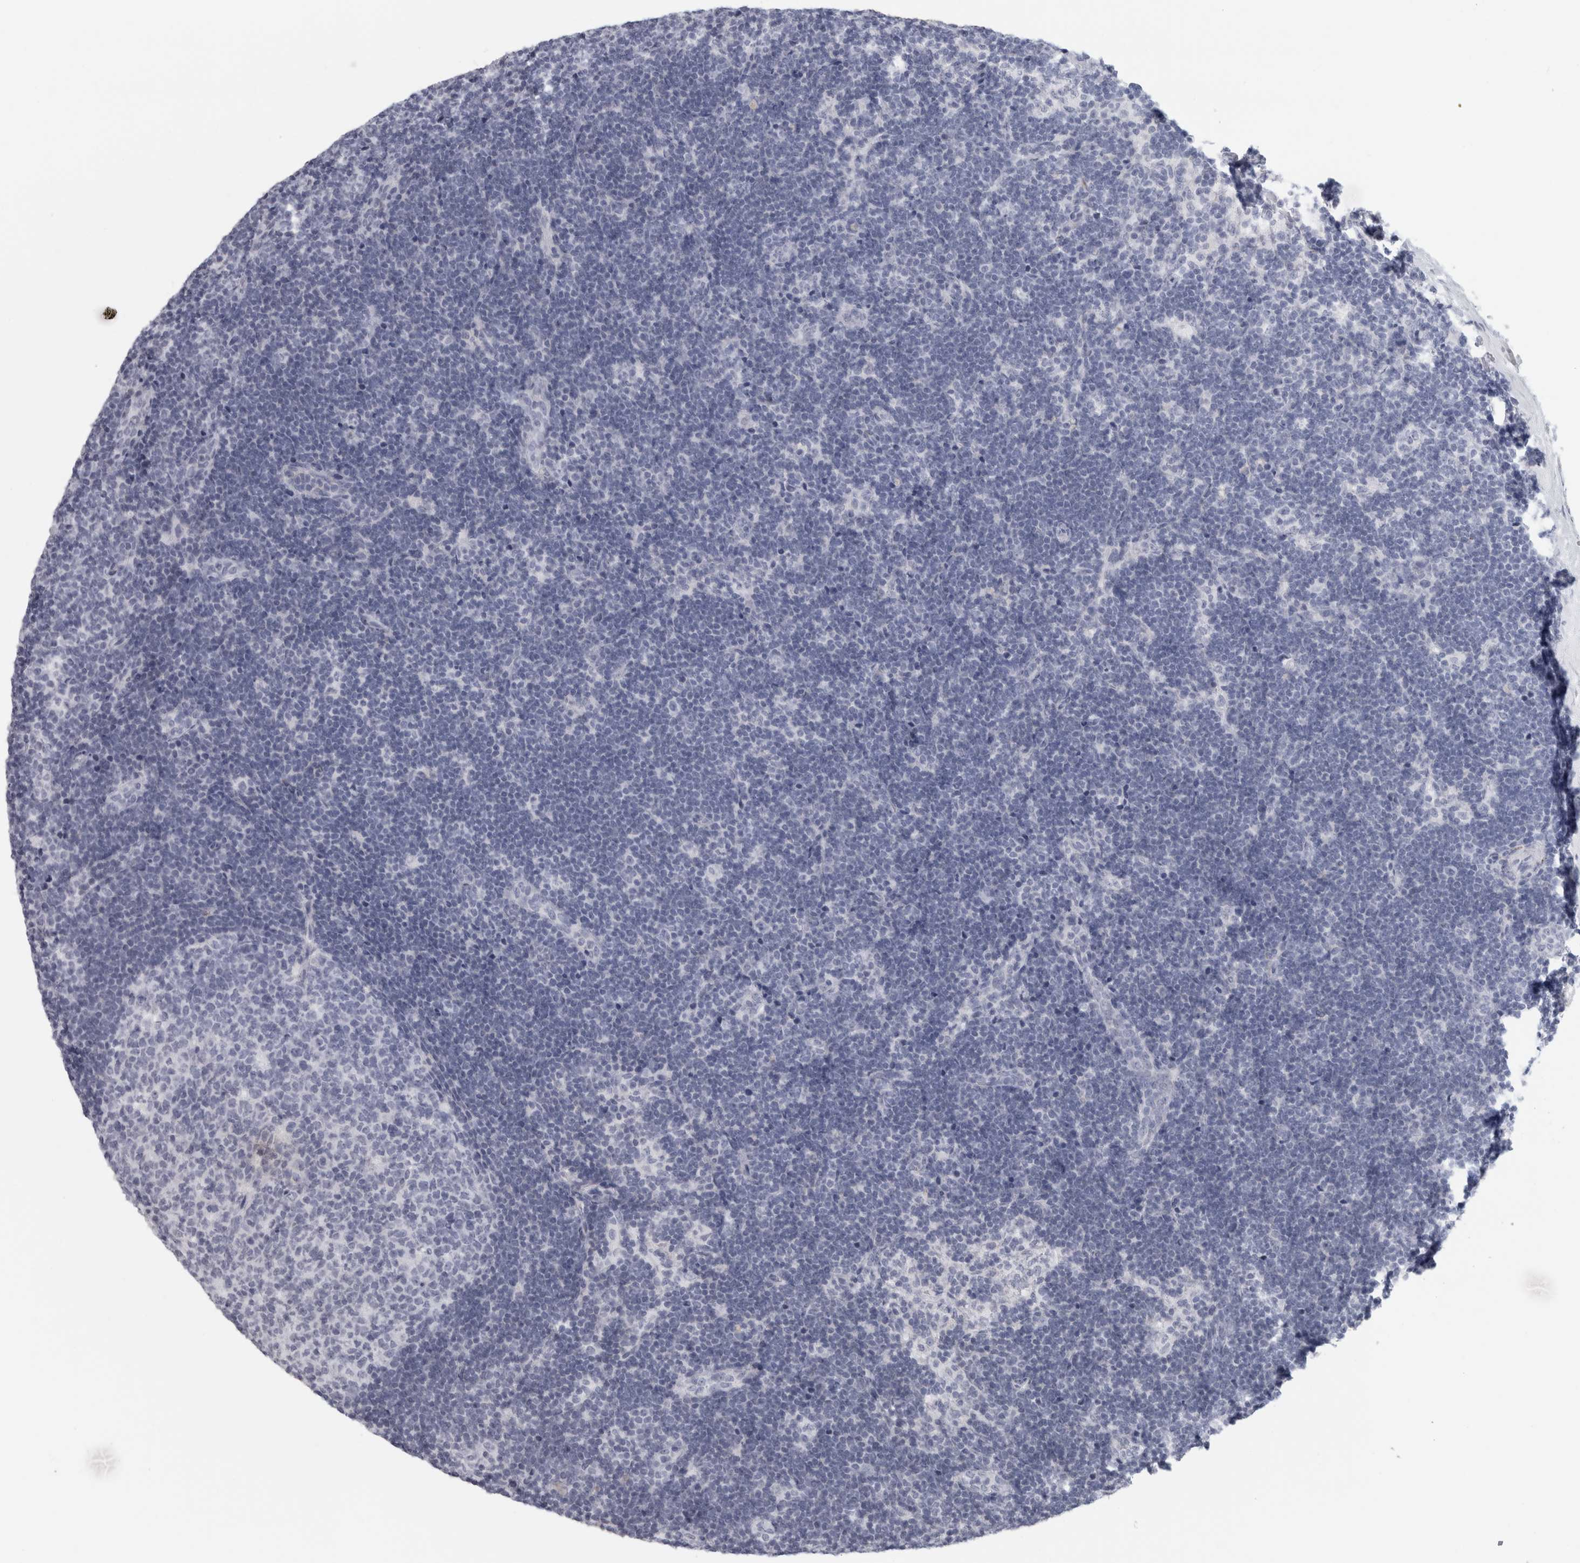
{"staining": {"intensity": "negative", "quantity": "none", "location": "none"}, "tissue": "lymph node", "cell_type": "Germinal center cells", "image_type": "normal", "snomed": [{"axis": "morphology", "description": "Normal tissue, NOS"}, {"axis": "topography", "description": "Lymph node"}], "caption": "High power microscopy image of an immunohistochemistry (IHC) photomicrograph of unremarkable lymph node, revealing no significant positivity in germinal center cells. (Brightfield microscopy of DAB IHC at high magnification).", "gene": "CPE", "patient": {"sex": "female", "age": 22}}